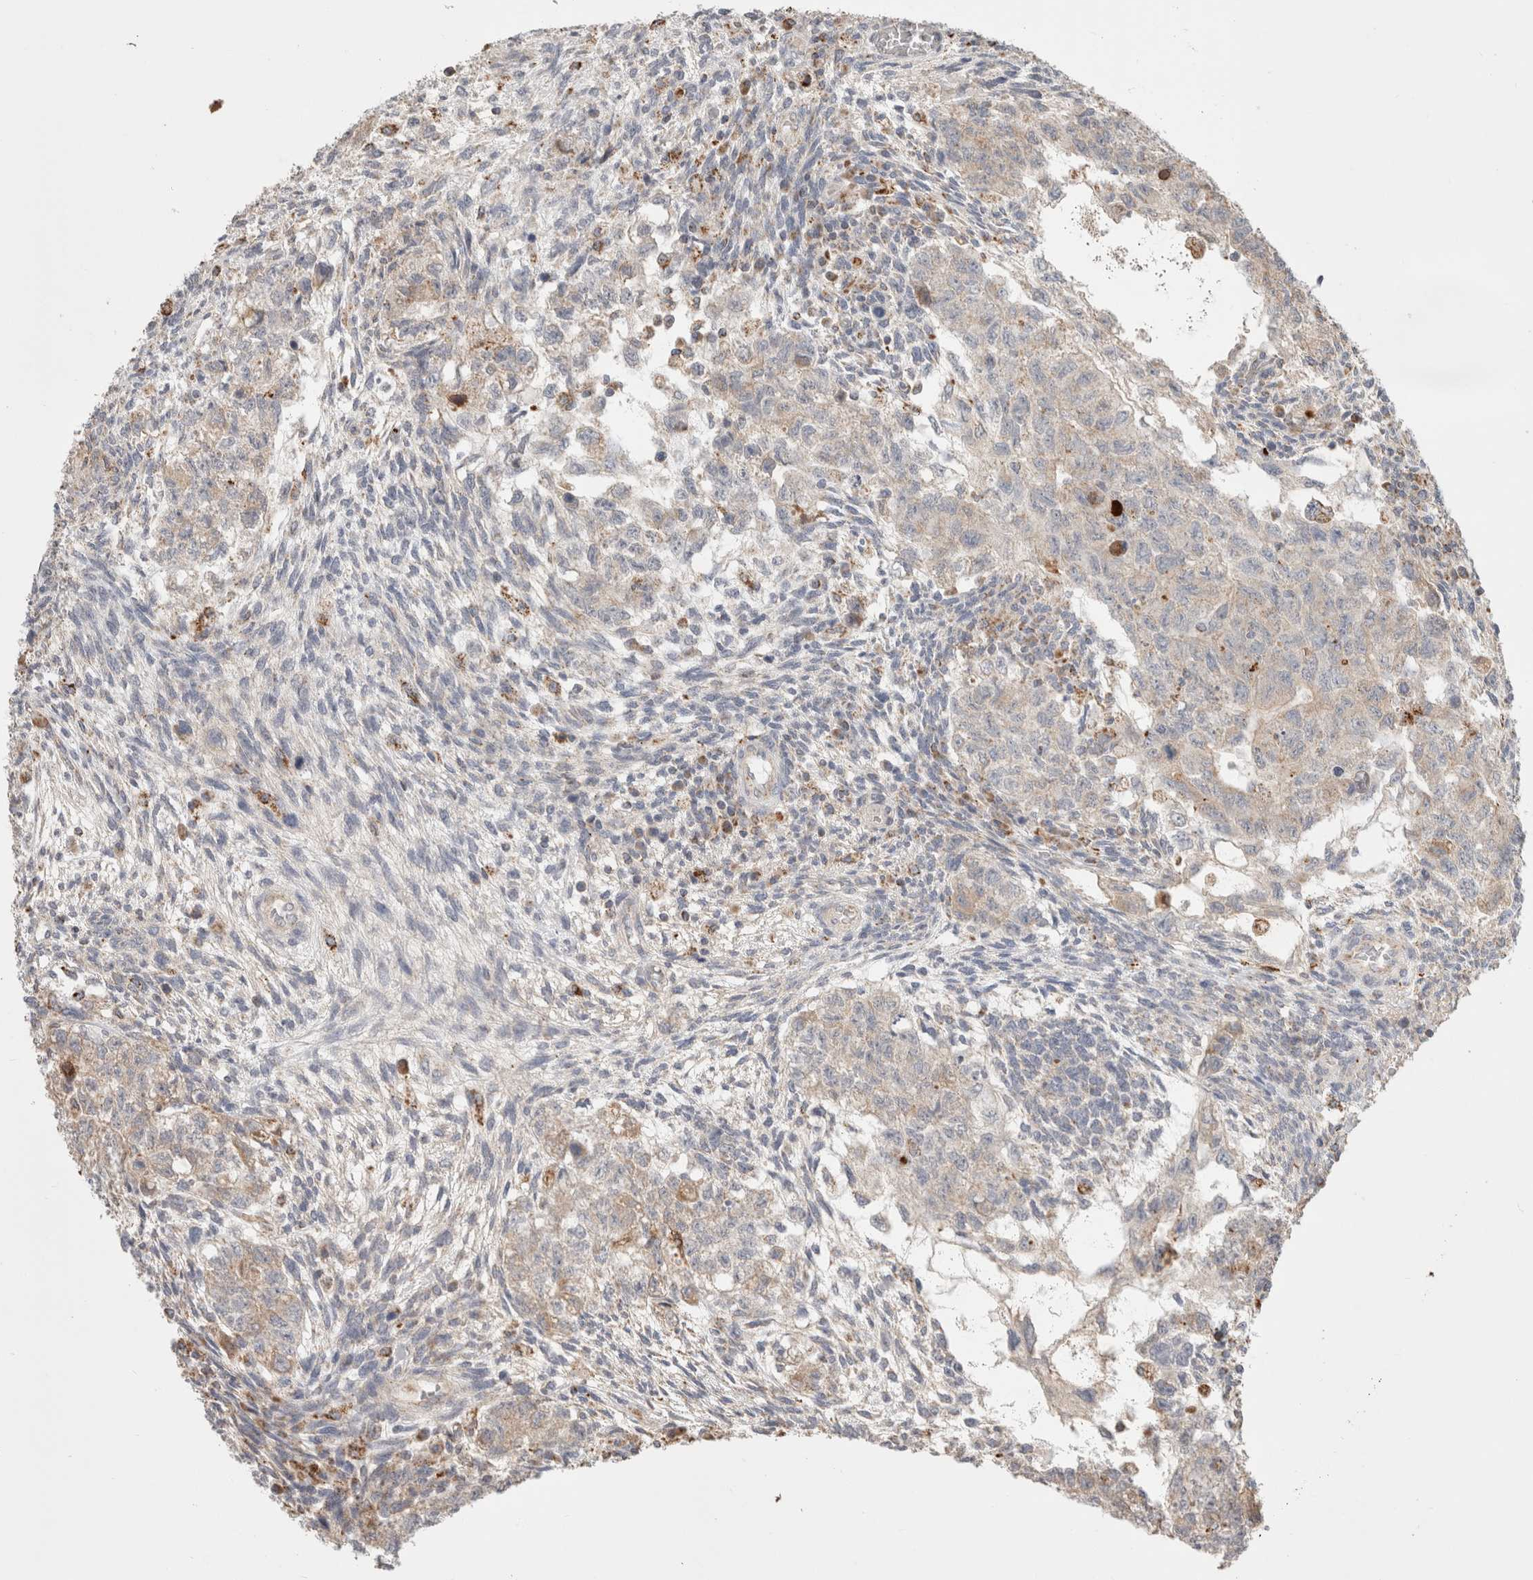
{"staining": {"intensity": "weak", "quantity": "<25%", "location": "cytoplasmic/membranous"}, "tissue": "testis cancer", "cell_type": "Tumor cells", "image_type": "cancer", "snomed": [{"axis": "morphology", "description": "Normal tissue, NOS"}, {"axis": "morphology", "description": "Carcinoma, Embryonal, NOS"}, {"axis": "topography", "description": "Testis"}], "caption": "An immunohistochemistry (IHC) histopathology image of testis embryonal carcinoma is shown. There is no staining in tumor cells of testis embryonal carcinoma.", "gene": "HROB", "patient": {"sex": "male", "age": 36}}